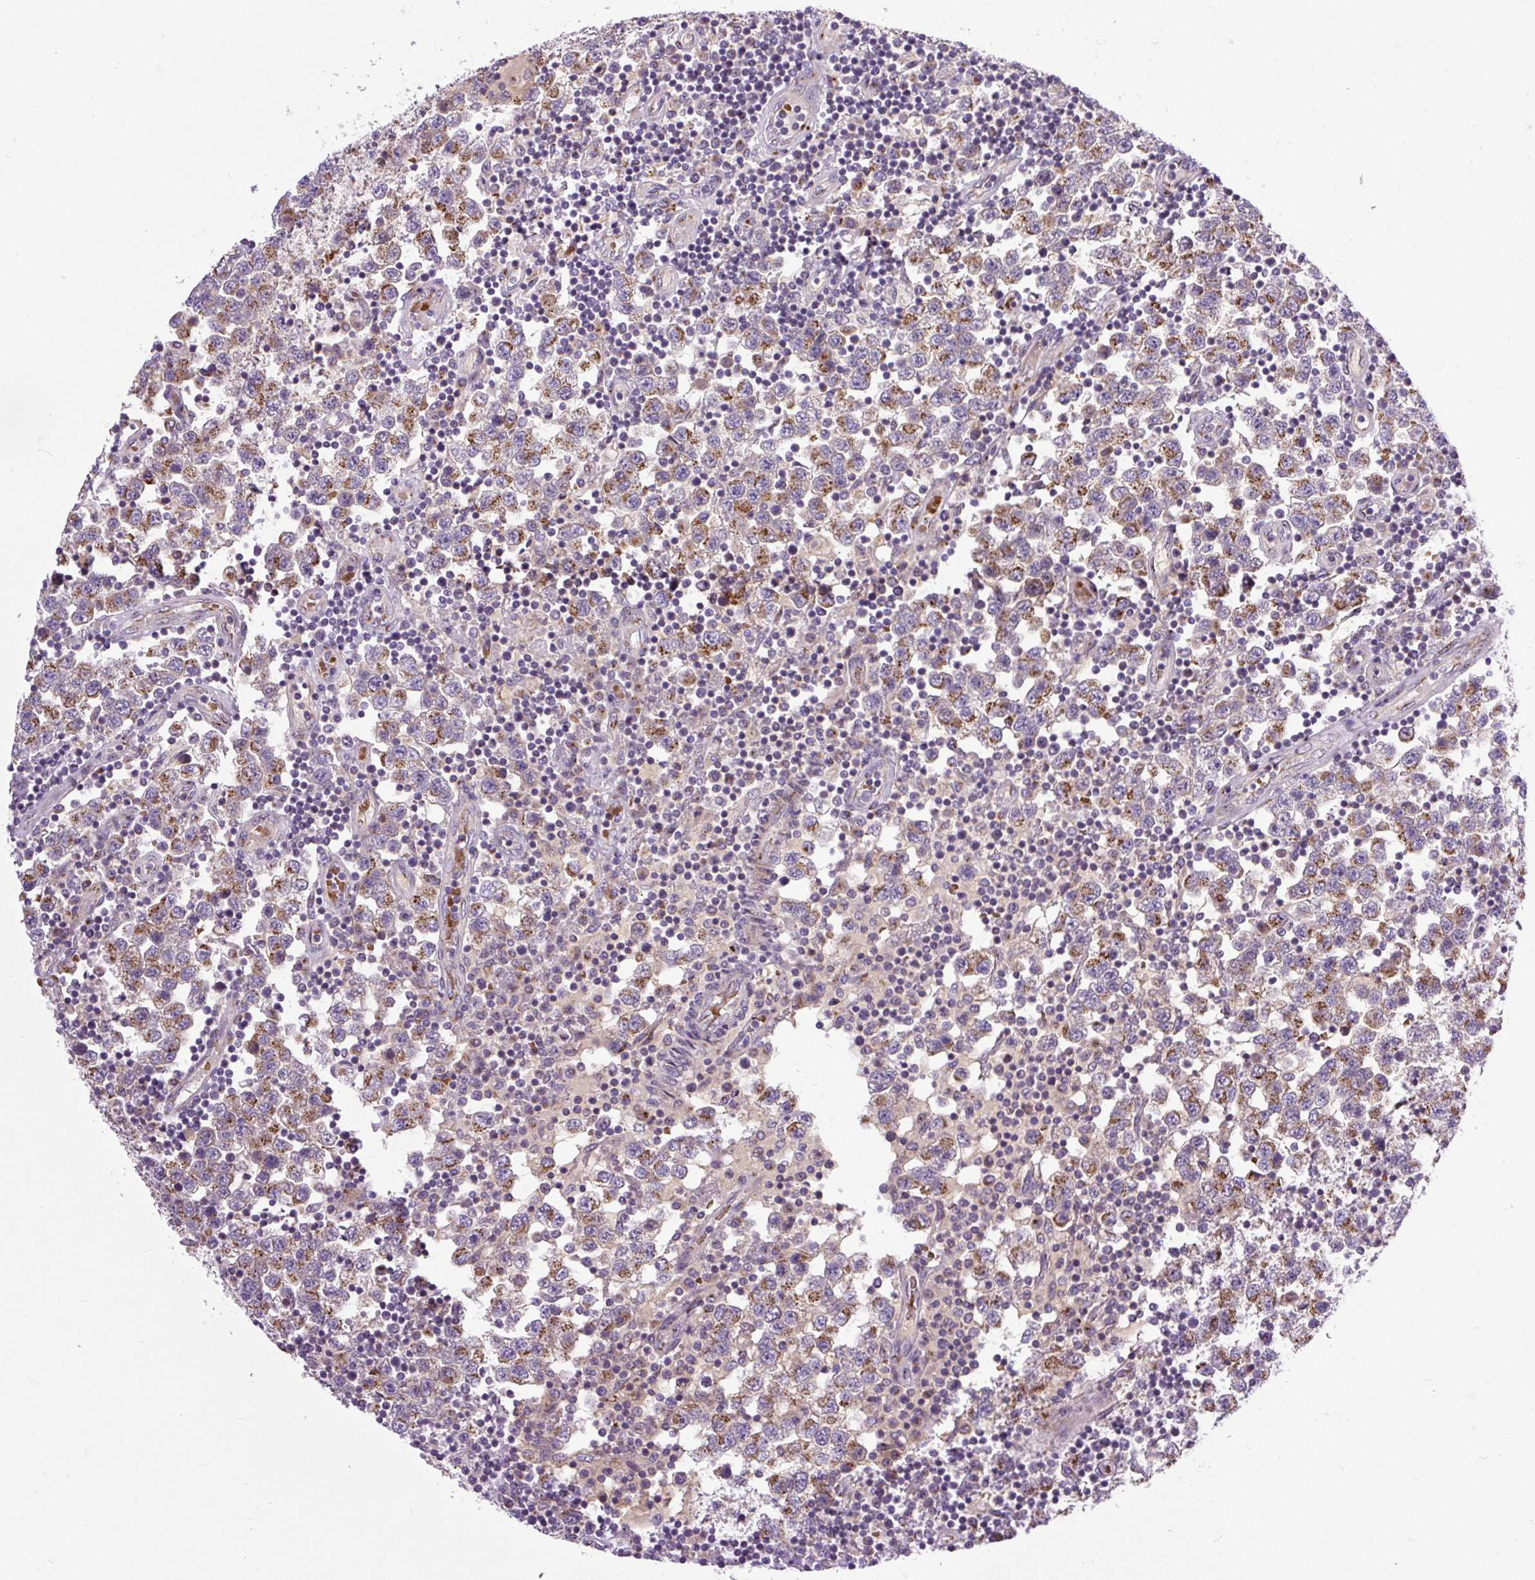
{"staining": {"intensity": "moderate", "quantity": "25%-75%", "location": "cytoplasmic/membranous"}, "tissue": "testis cancer", "cell_type": "Tumor cells", "image_type": "cancer", "snomed": [{"axis": "morphology", "description": "Seminoma, NOS"}, {"axis": "topography", "description": "Testis"}], "caption": "IHC (DAB (3,3'-diaminobenzidine)) staining of testis cancer (seminoma) displays moderate cytoplasmic/membranous protein staining in approximately 25%-75% of tumor cells.", "gene": "MSMP", "patient": {"sex": "male", "age": 34}}